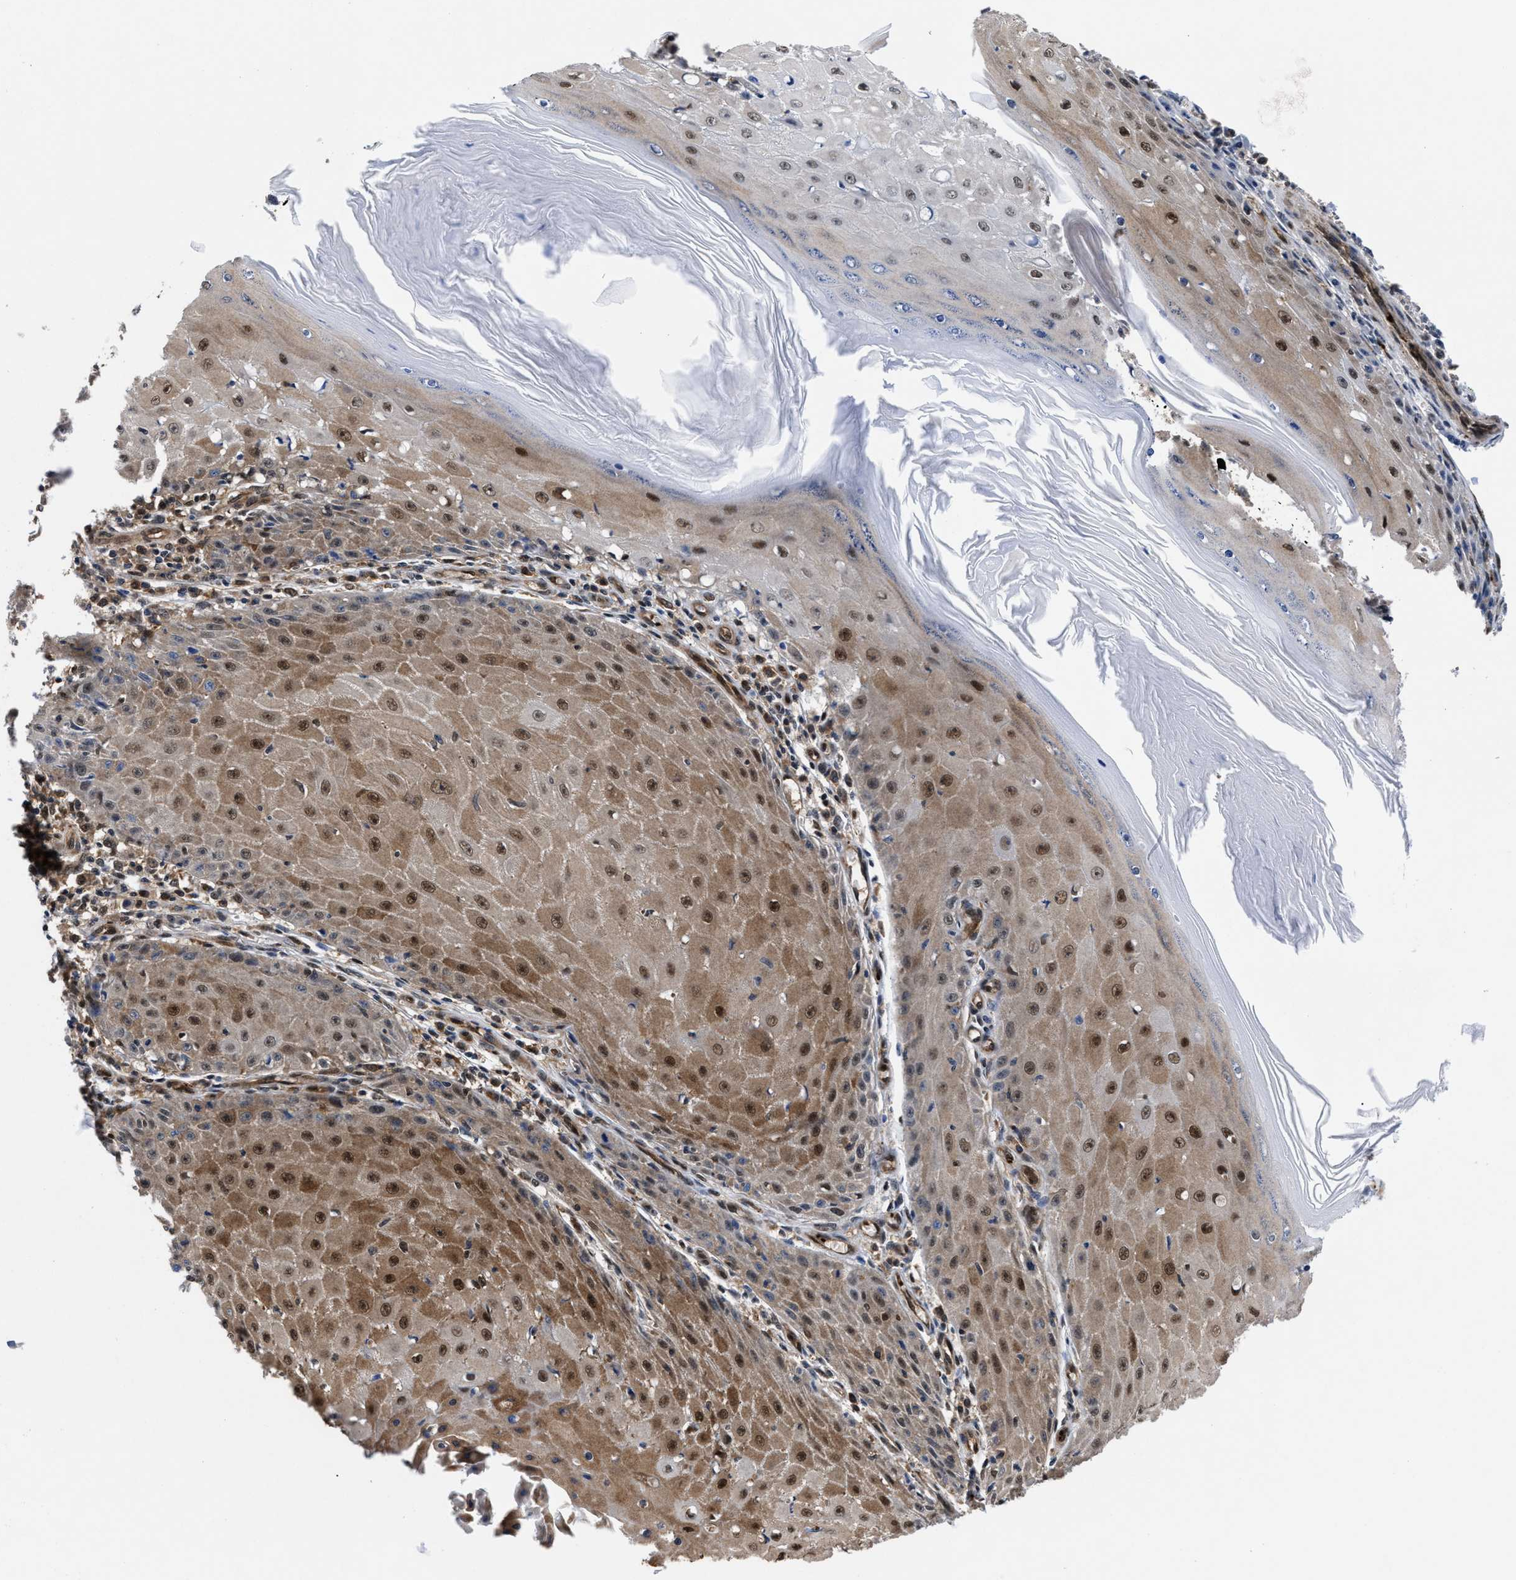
{"staining": {"intensity": "moderate", "quantity": "25%-75%", "location": "cytoplasmic/membranous,nuclear"}, "tissue": "skin cancer", "cell_type": "Tumor cells", "image_type": "cancer", "snomed": [{"axis": "morphology", "description": "Squamous cell carcinoma, NOS"}, {"axis": "topography", "description": "Skin"}], "caption": "The image exhibits a brown stain indicating the presence of a protein in the cytoplasmic/membranous and nuclear of tumor cells in squamous cell carcinoma (skin).", "gene": "ACLY", "patient": {"sex": "female", "age": 73}}